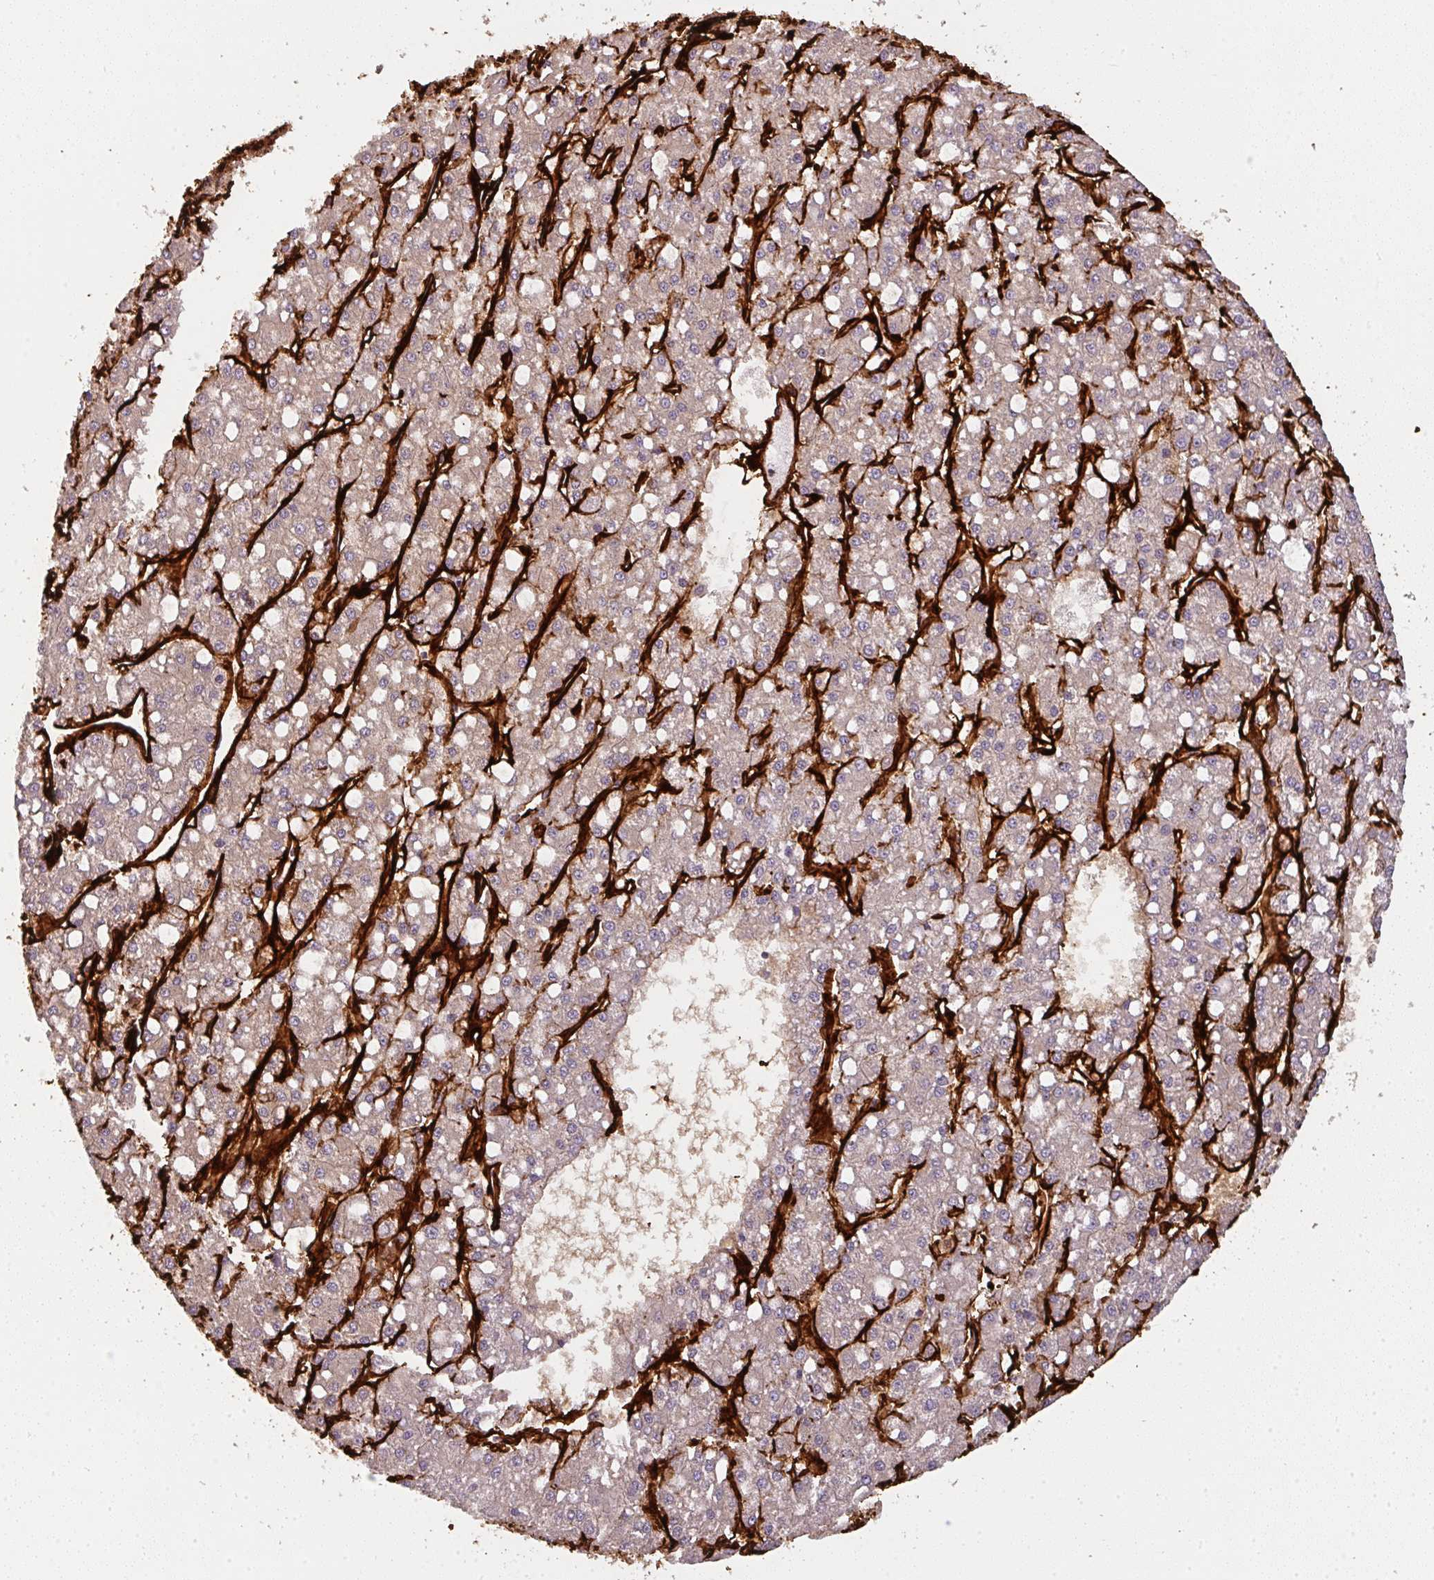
{"staining": {"intensity": "negative", "quantity": "none", "location": "none"}, "tissue": "liver cancer", "cell_type": "Tumor cells", "image_type": "cancer", "snomed": [{"axis": "morphology", "description": "Carcinoma, Hepatocellular, NOS"}, {"axis": "topography", "description": "Liver"}], "caption": "Immunohistochemical staining of human liver cancer demonstrates no significant staining in tumor cells.", "gene": "COL3A1", "patient": {"sex": "male", "age": 67}}